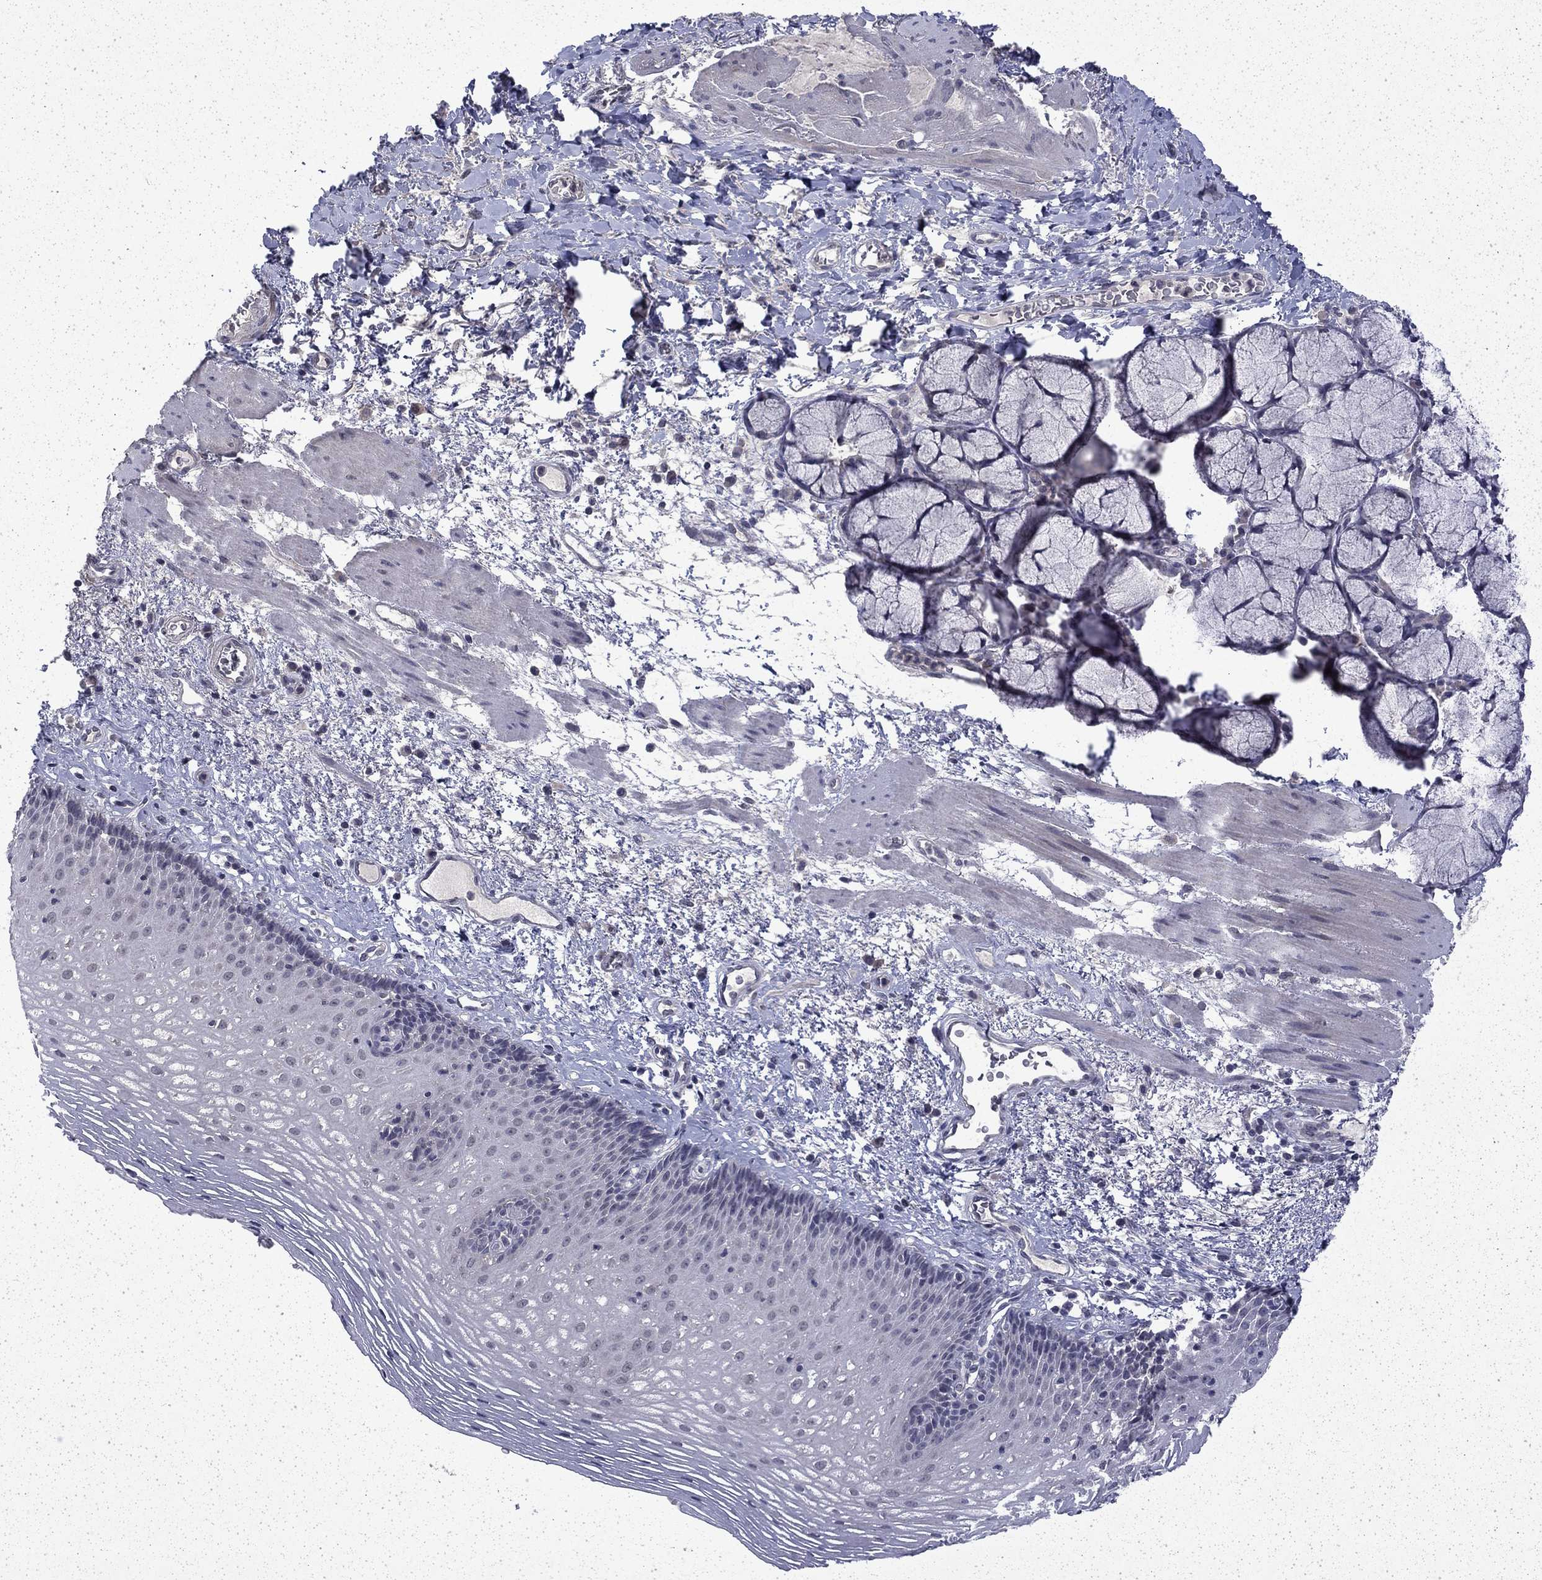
{"staining": {"intensity": "negative", "quantity": "none", "location": "none"}, "tissue": "esophagus", "cell_type": "Squamous epithelial cells", "image_type": "normal", "snomed": [{"axis": "morphology", "description": "Normal tissue, NOS"}, {"axis": "topography", "description": "Esophagus"}], "caption": "IHC of normal esophagus shows no positivity in squamous epithelial cells.", "gene": "CHAT", "patient": {"sex": "male", "age": 76}}